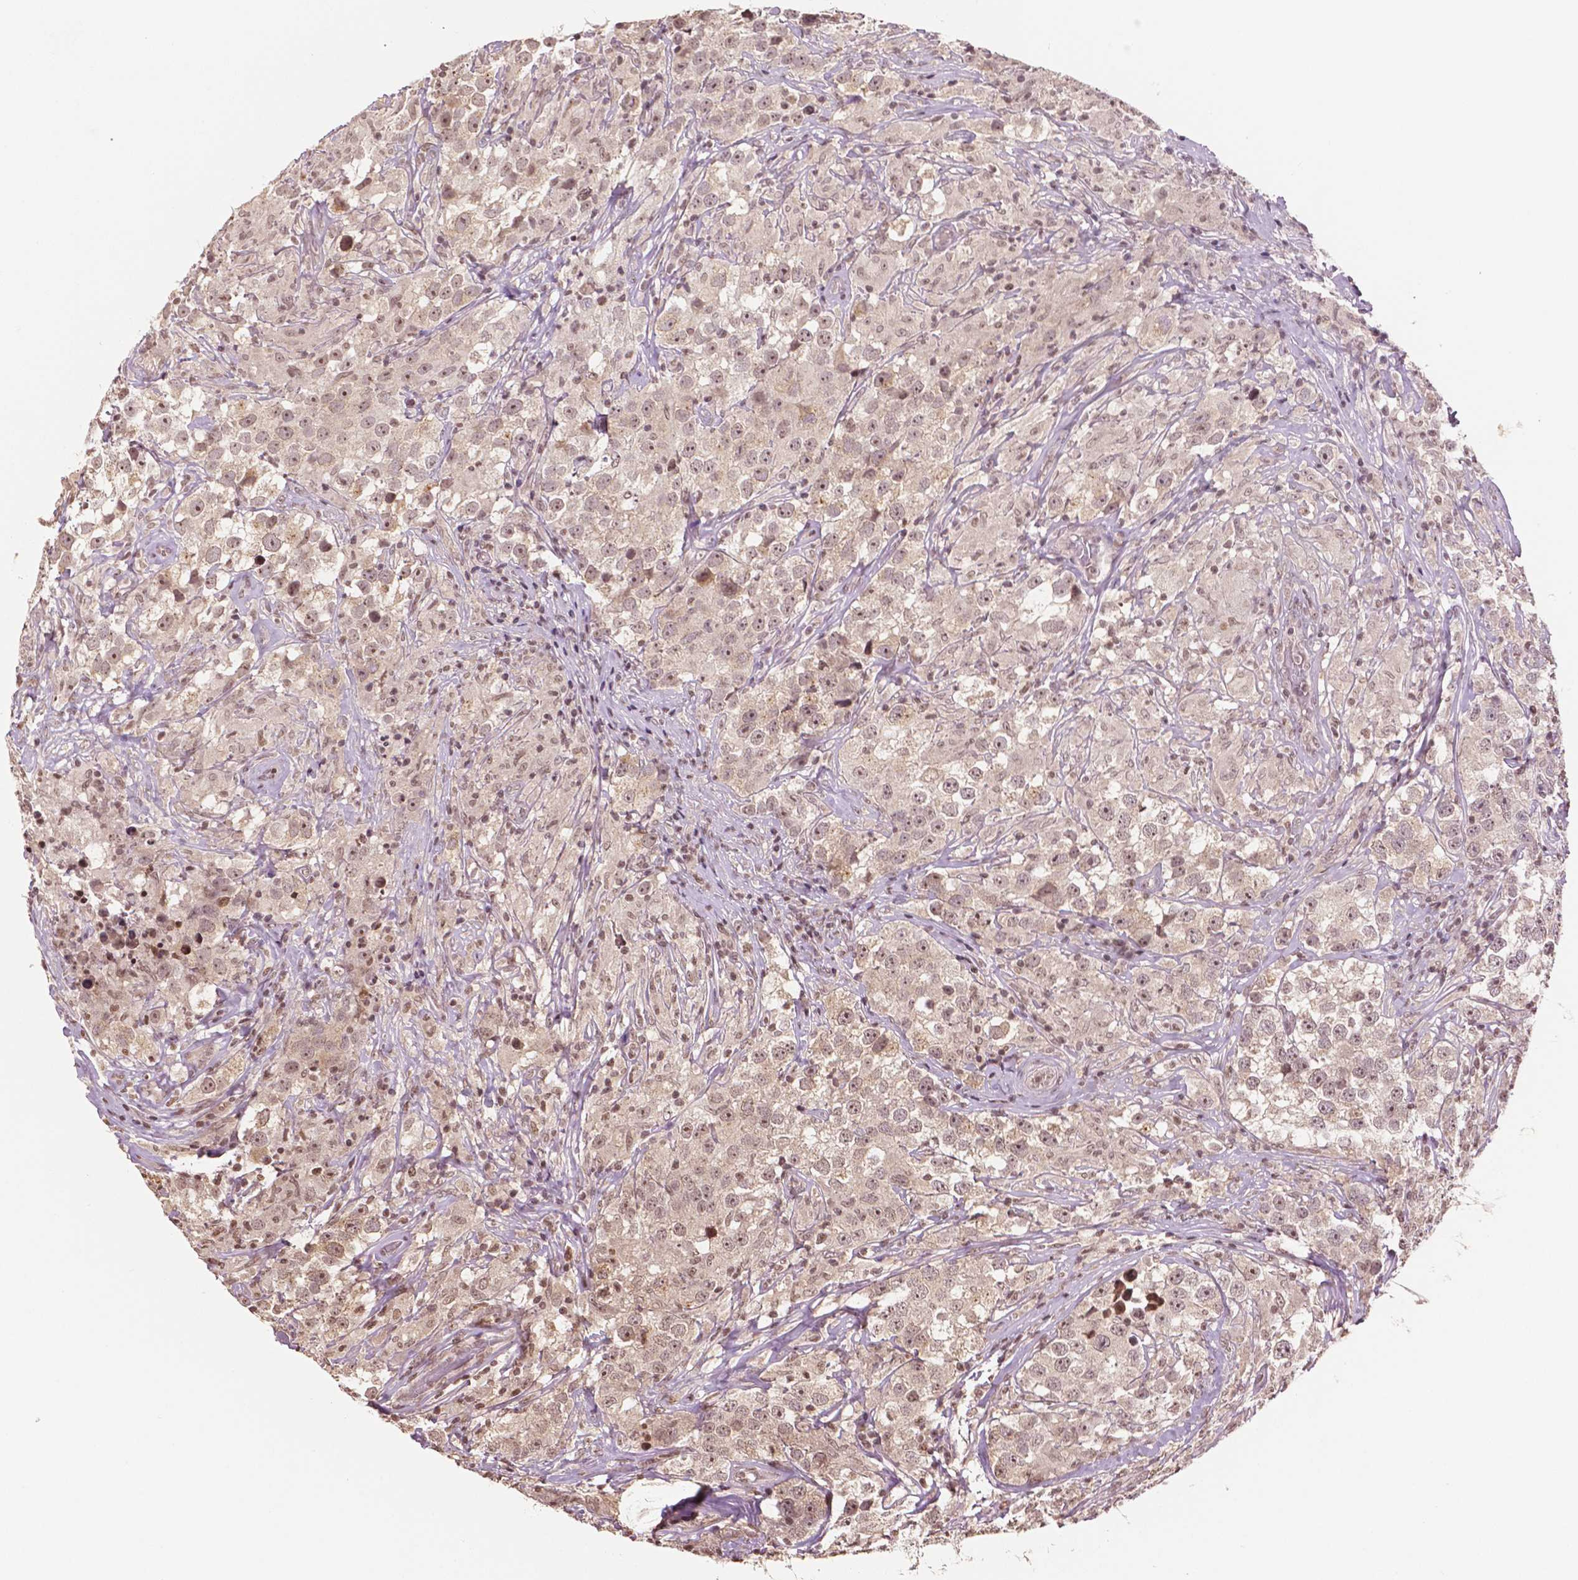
{"staining": {"intensity": "moderate", "quantity": ">75%", "location": "nuclear"}, "tissue": "testis cancer", "cell_type": "Tumor cells", "image_type": "cancer", "snomed": [{"axis": "morphology", "description": "Seminoma, NOS"}, {"axis": "topography", "description": "Testis"}], "caption": "A brown stain shows moderate nuclear expression of a protein in human testis cancer (seminoma) tumor cells. The staining is performed using DAB (3,3'-diaminobenzidine) brown chromogen to label protein expression. The nuclei are counter-stained blue using hematoxylin.", "gene": "DEK", "patient": {"sex": "male", "age": 46}}